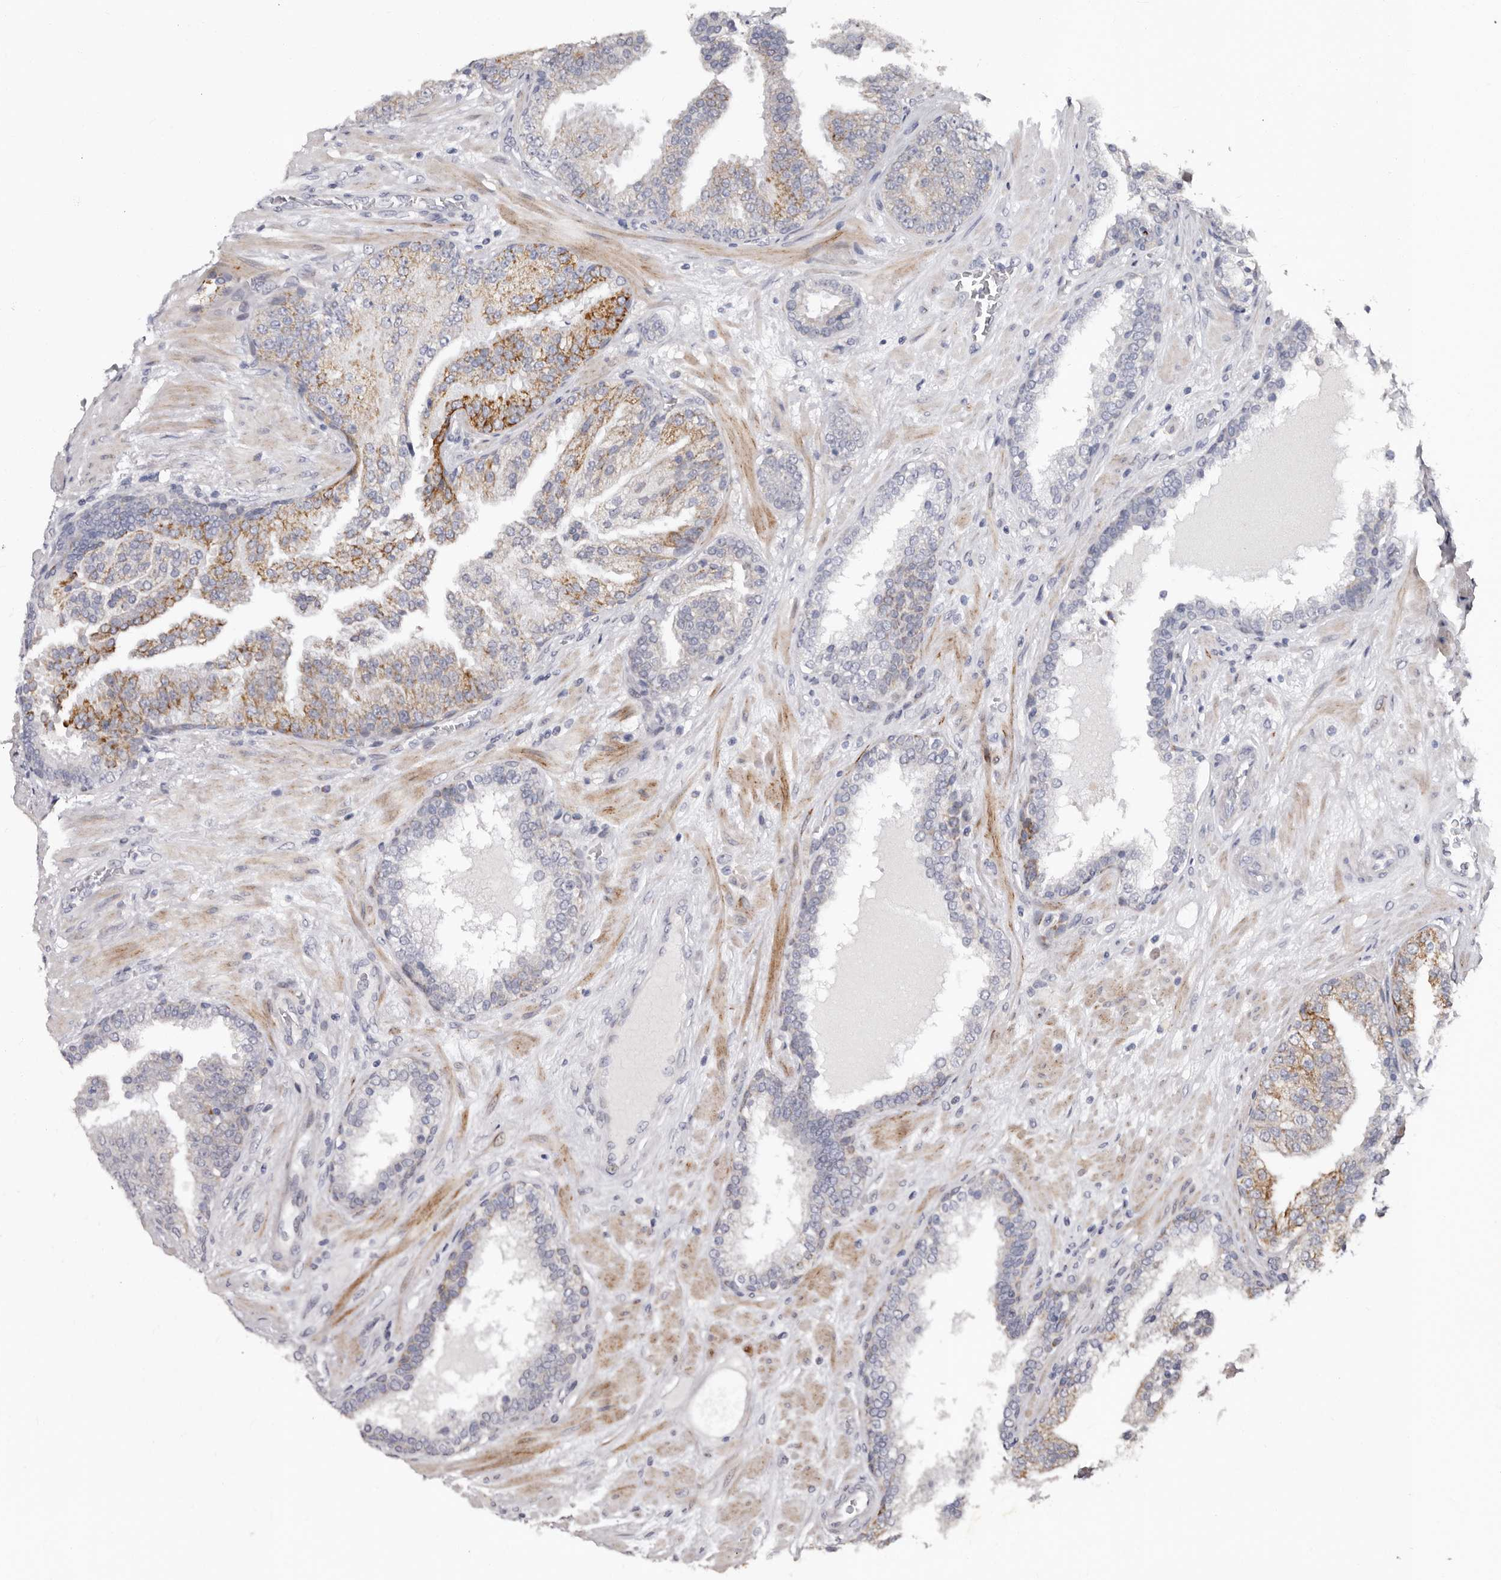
{"staining": {"intensity": "moderate", "quantity": "<25%", "location": "cytoplasmic/membranous"}, "tissue": "prostate cancer", "cell_type": "Tumor cells", "image_type": "cancer", "snomed": [{"axis": "morphology", "description": "Adenocarcinoma, Low grade"}, {"axis": "topography", "description": "Prostate"}], "caption": "Prostate cancer stained with IHC reveals moderate cytoplasmic/membranous expression in about <25% of tumor cells. Ihc stains the protein in brown and the nuclei are stained blue.", "gene": "PHF20L1", "patient": {"sex": "male", "age": 67}}